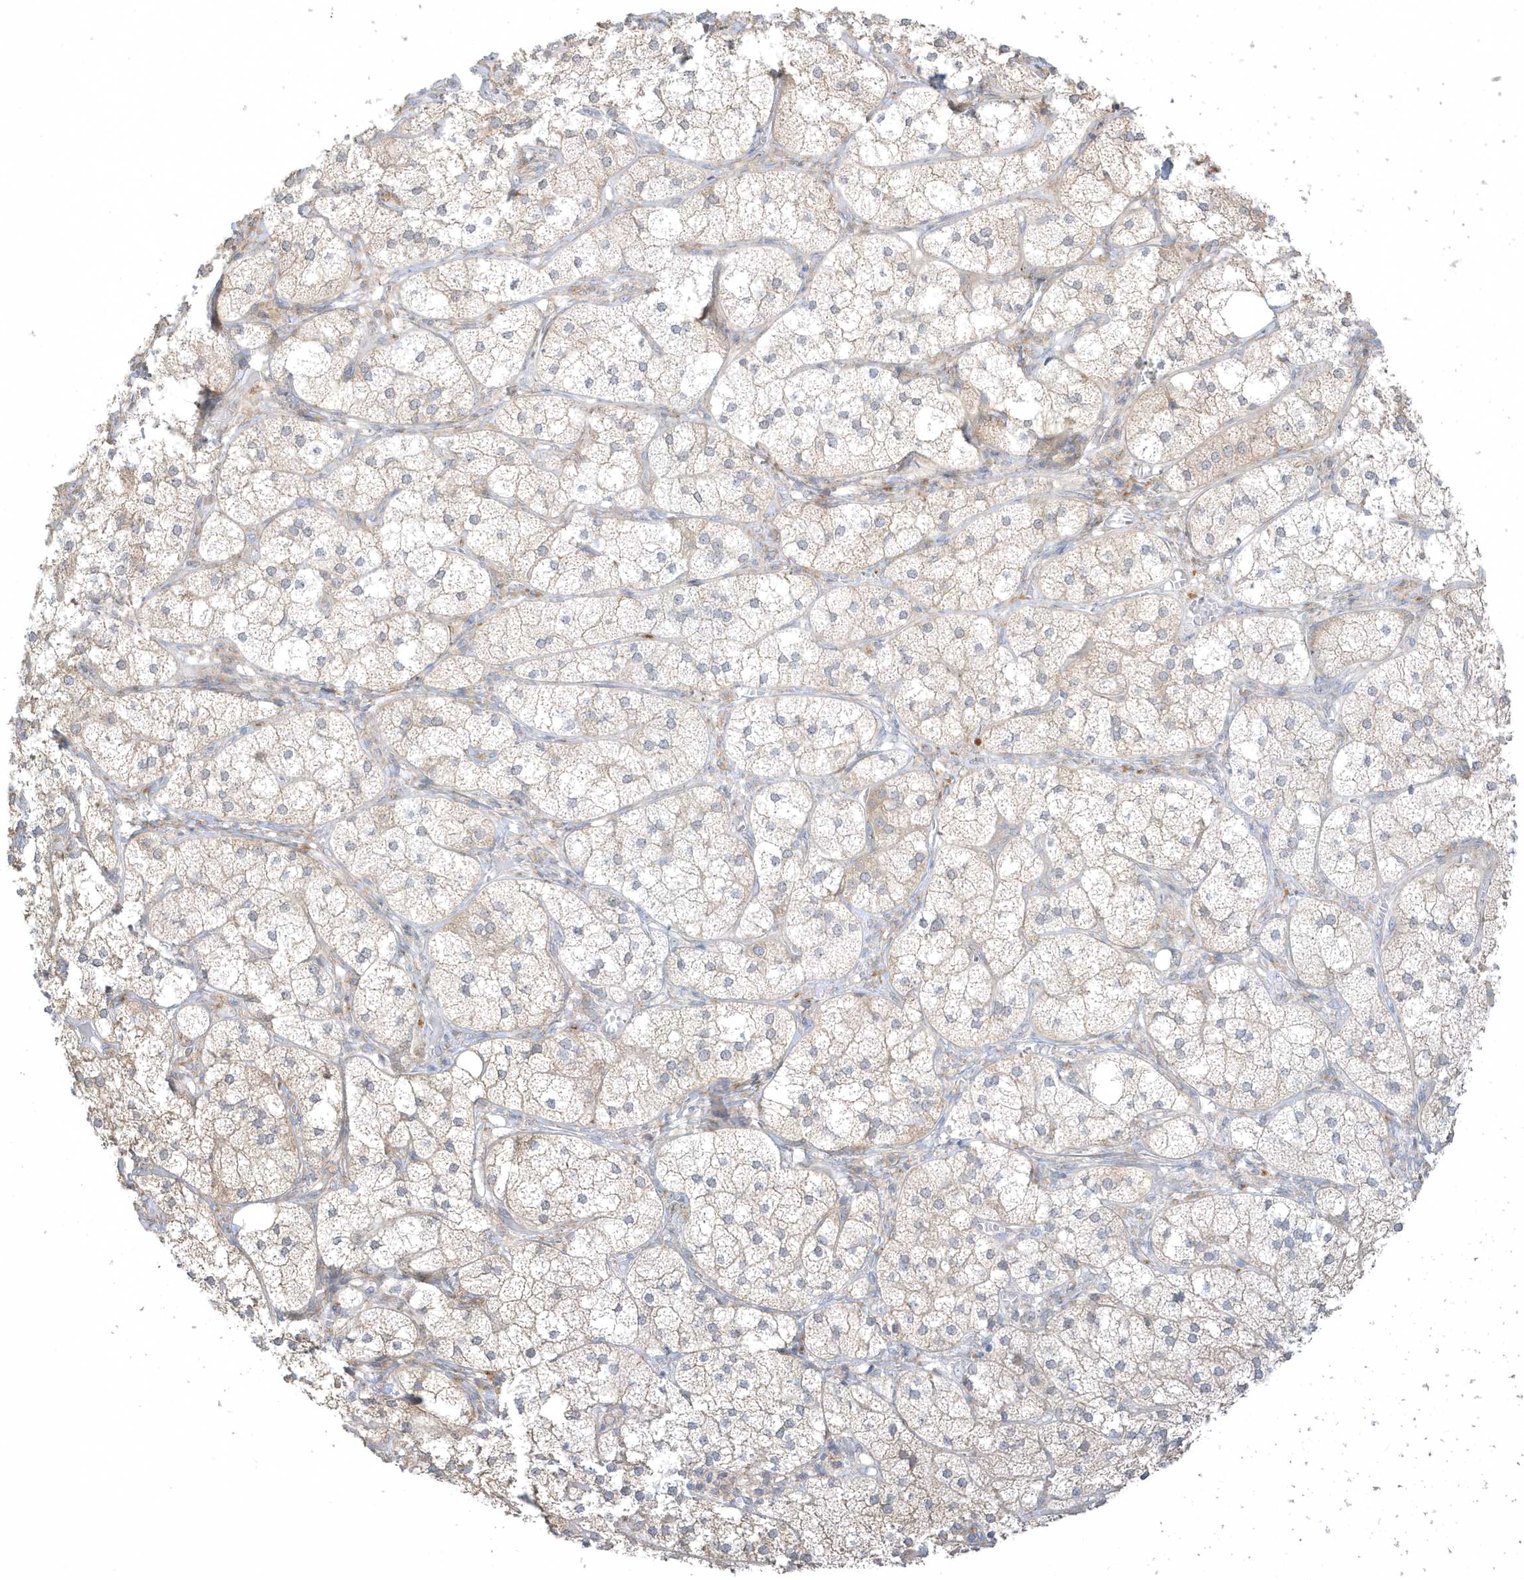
{"staining": {"intensity": "moderate", "quantity": "25%-75%", "location": "cytoplasmic/membranous"}, "tissue": "adrenal gland", "cell_type": "Glandular cells", "image_type": "normal", "snomed": [{"axis": "morphology", "description": "Normal tissue, NOS"}, {"axis": "topography", "description": "Adrenal gland"}], "caption": "Benign adrenal gland shows moderate cytoplasmic/membranous expression in about 25%-75% of glandular cells.", "gene": "ARHGEF9", "patient": {"sex": "female", "age": 61}}